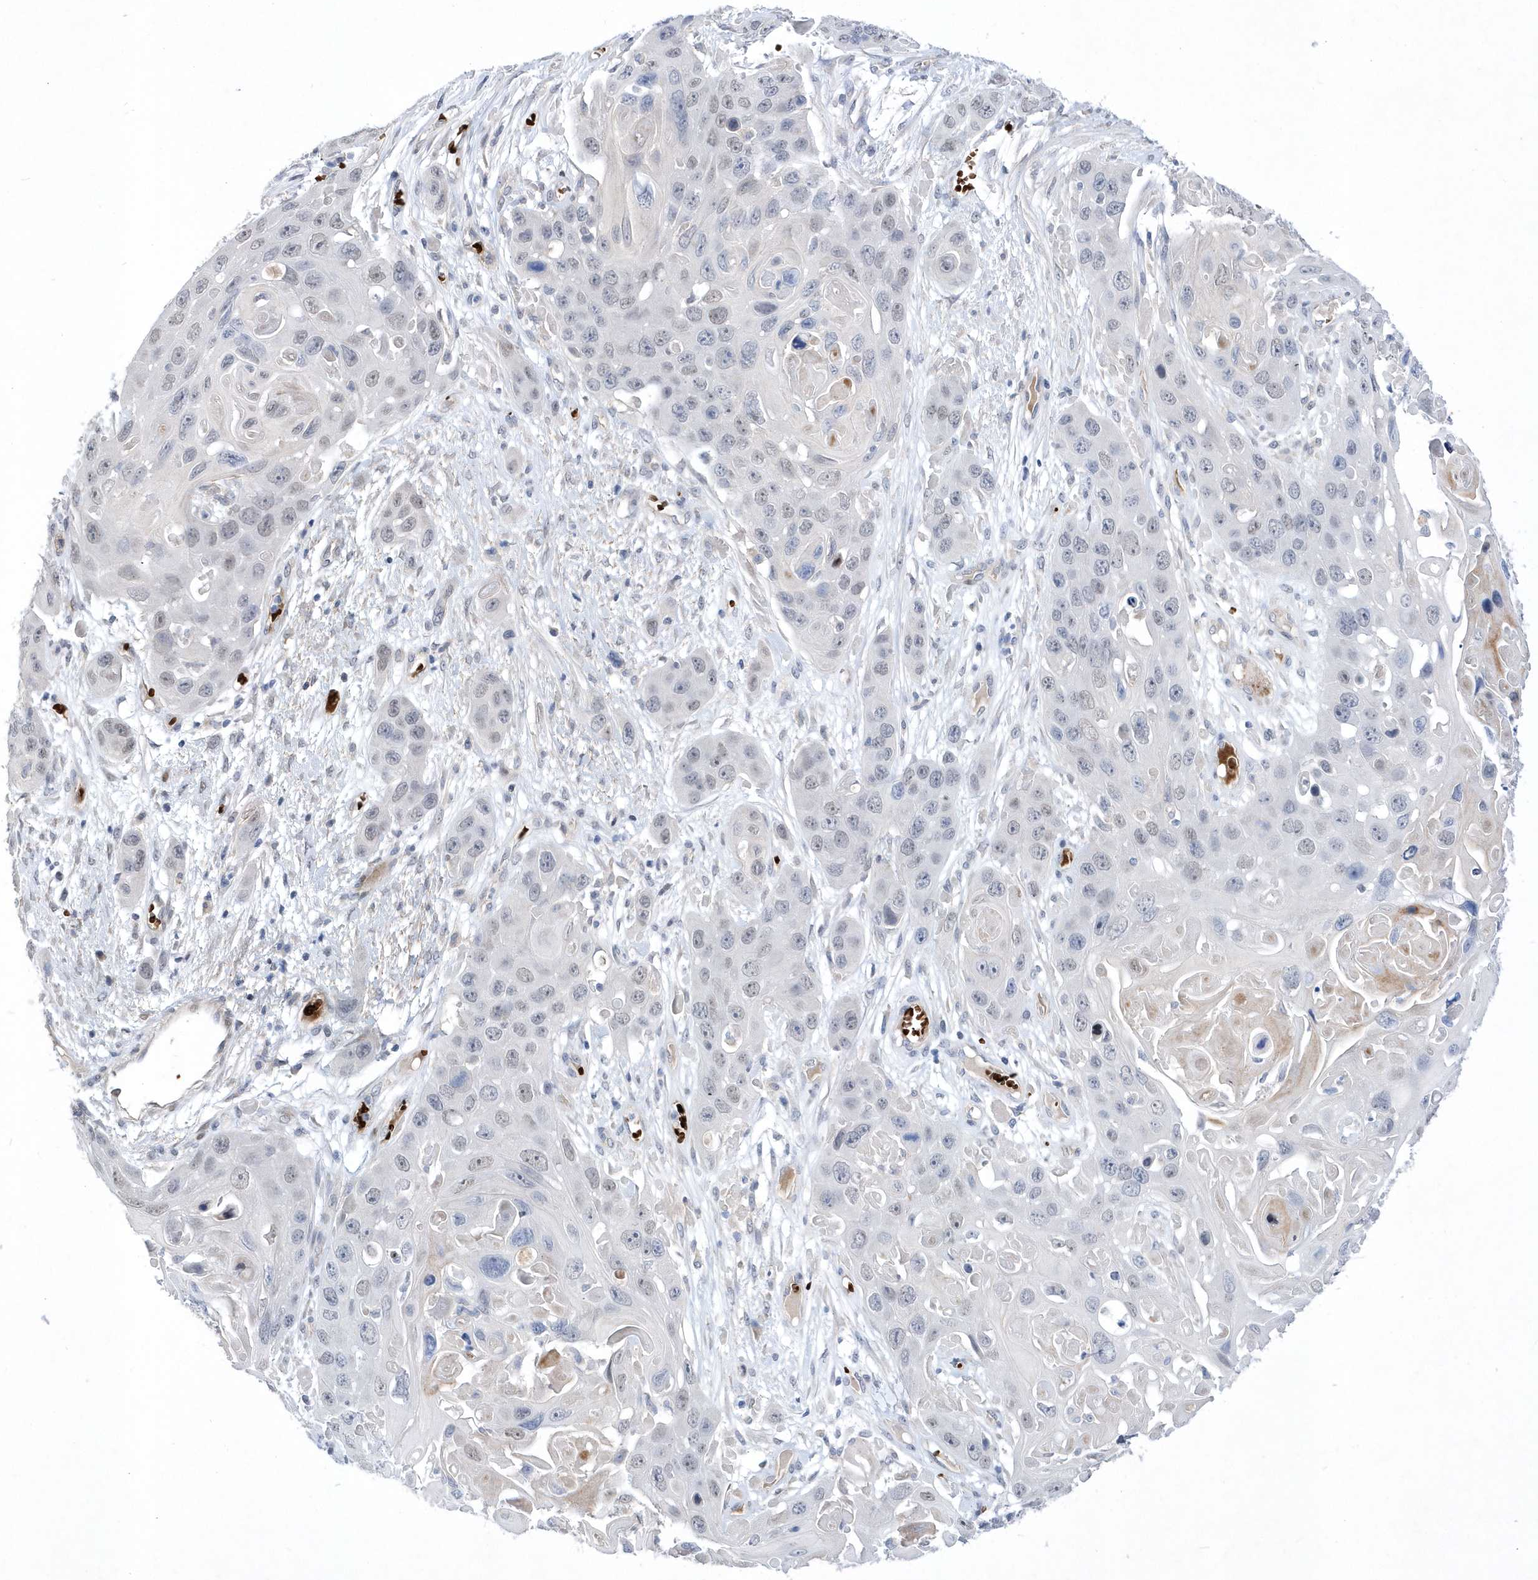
{"staining": {"intensity": "negative", "quantity": "none", "location": "none"}, "tissue": "skin cancer", "cell_type": "Tumor cells", "image_type": "cancer", "snomed": [{"axis": "morphology", "description": "Squamous cell carcinoma, NOS"}, {"axis": "topography", "description": "Skin"}], "caption": "A high-resolution photomicrograph shows immunohistochemistry (IHC) staining of skin cancer, which displays no significant staining in tumor cells.", "gene": "ZNF875", "patient": {"sex": "male", "age": 55}}